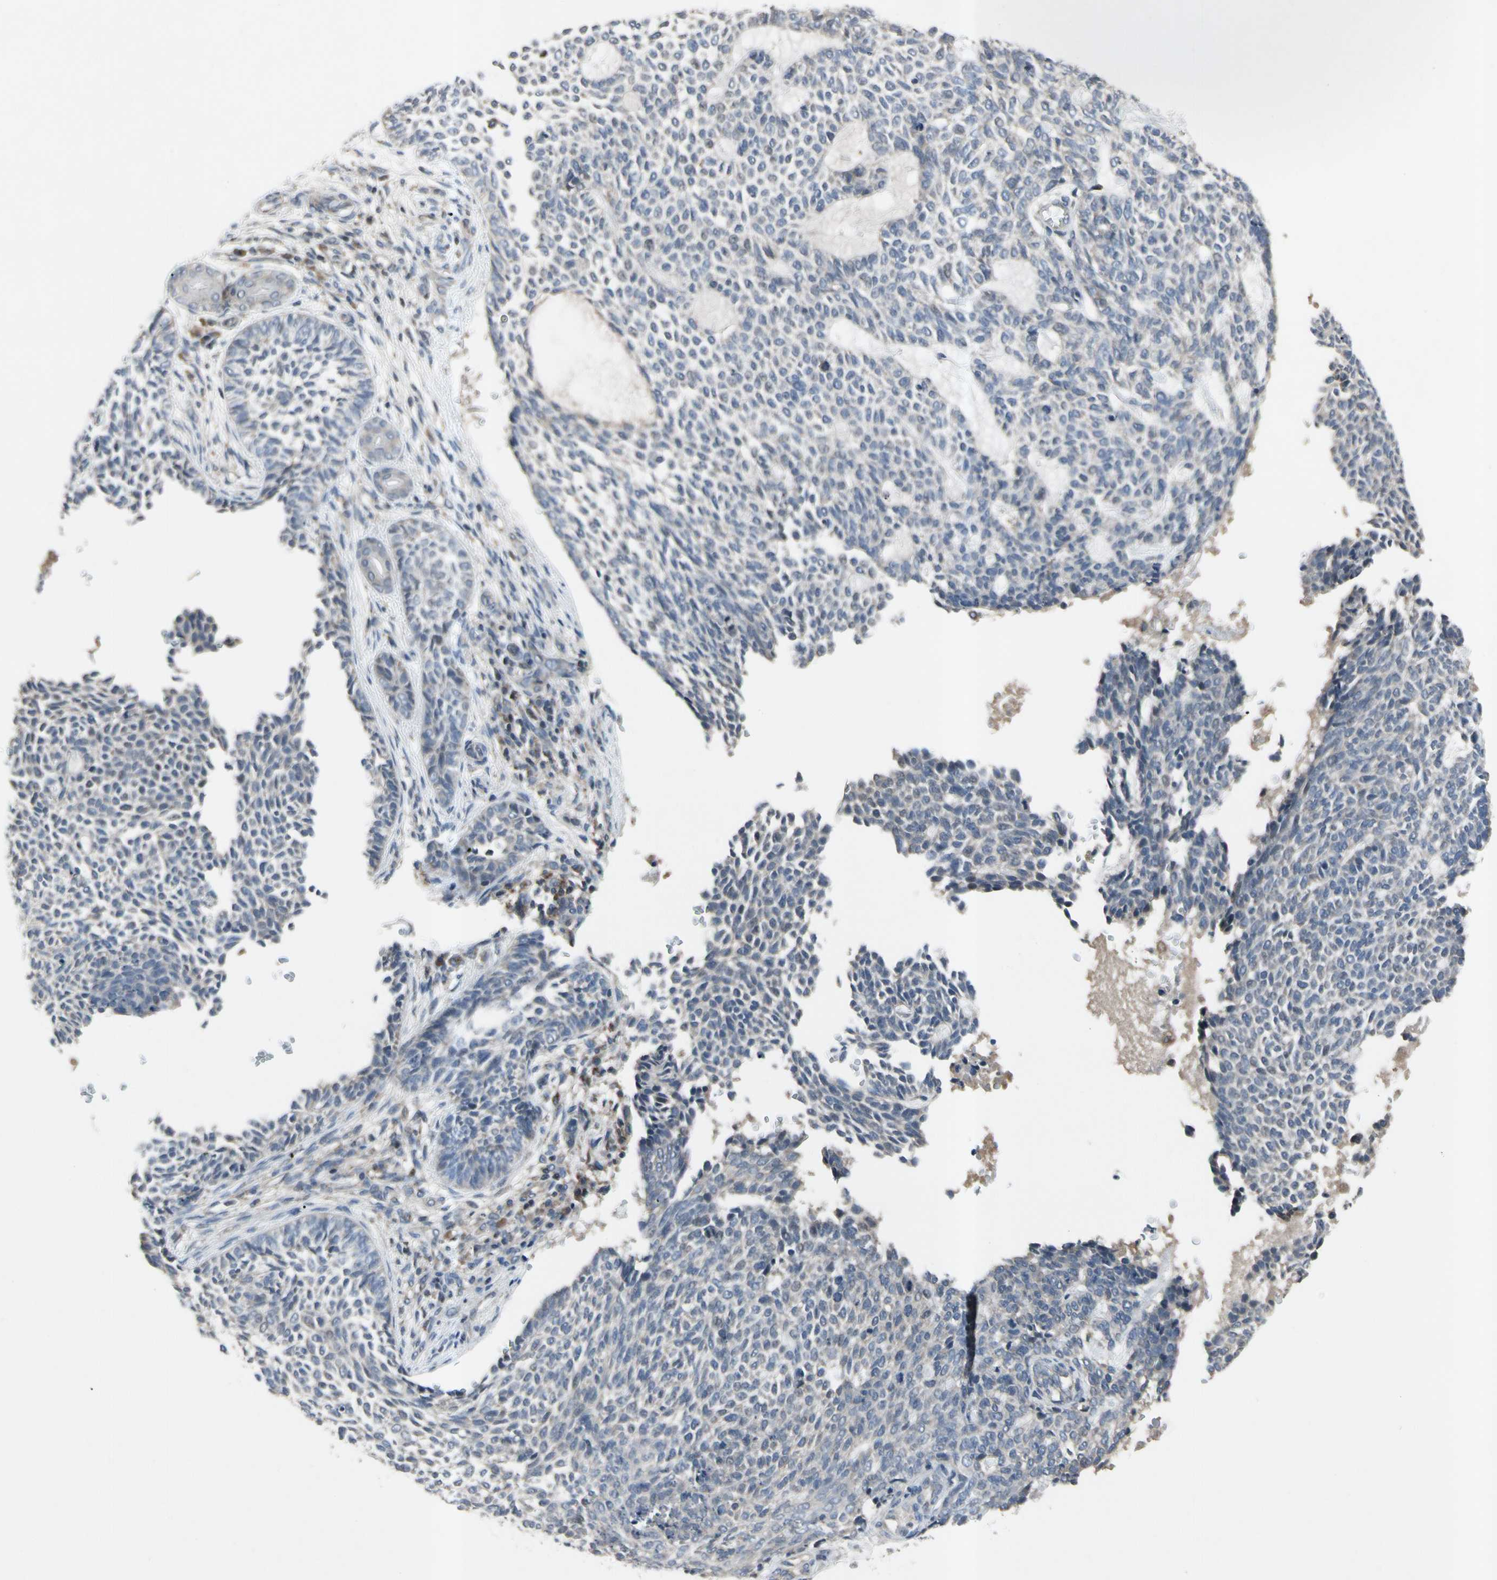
{"staining": {"intensity": "negative", "quantity": "none", "location": "none"}, "tissue": "skin cancer", "cell_type": "Tumor cells", "image_type": "cancer", "snomed": [{"axis": "morphology", "description": "Basal cell carcinoma"}, {"axis": "topography", "description": "Skin"}], "caption": "Tumor cells show no significant protein expression in basal cell carcinoma (skin). (DAB (3,3'-diaminobenzidine) immunohistochemistry with hematoxylin counter stain).", "gene": "NMI", "patient": {"sex": "male", "age": 87}}